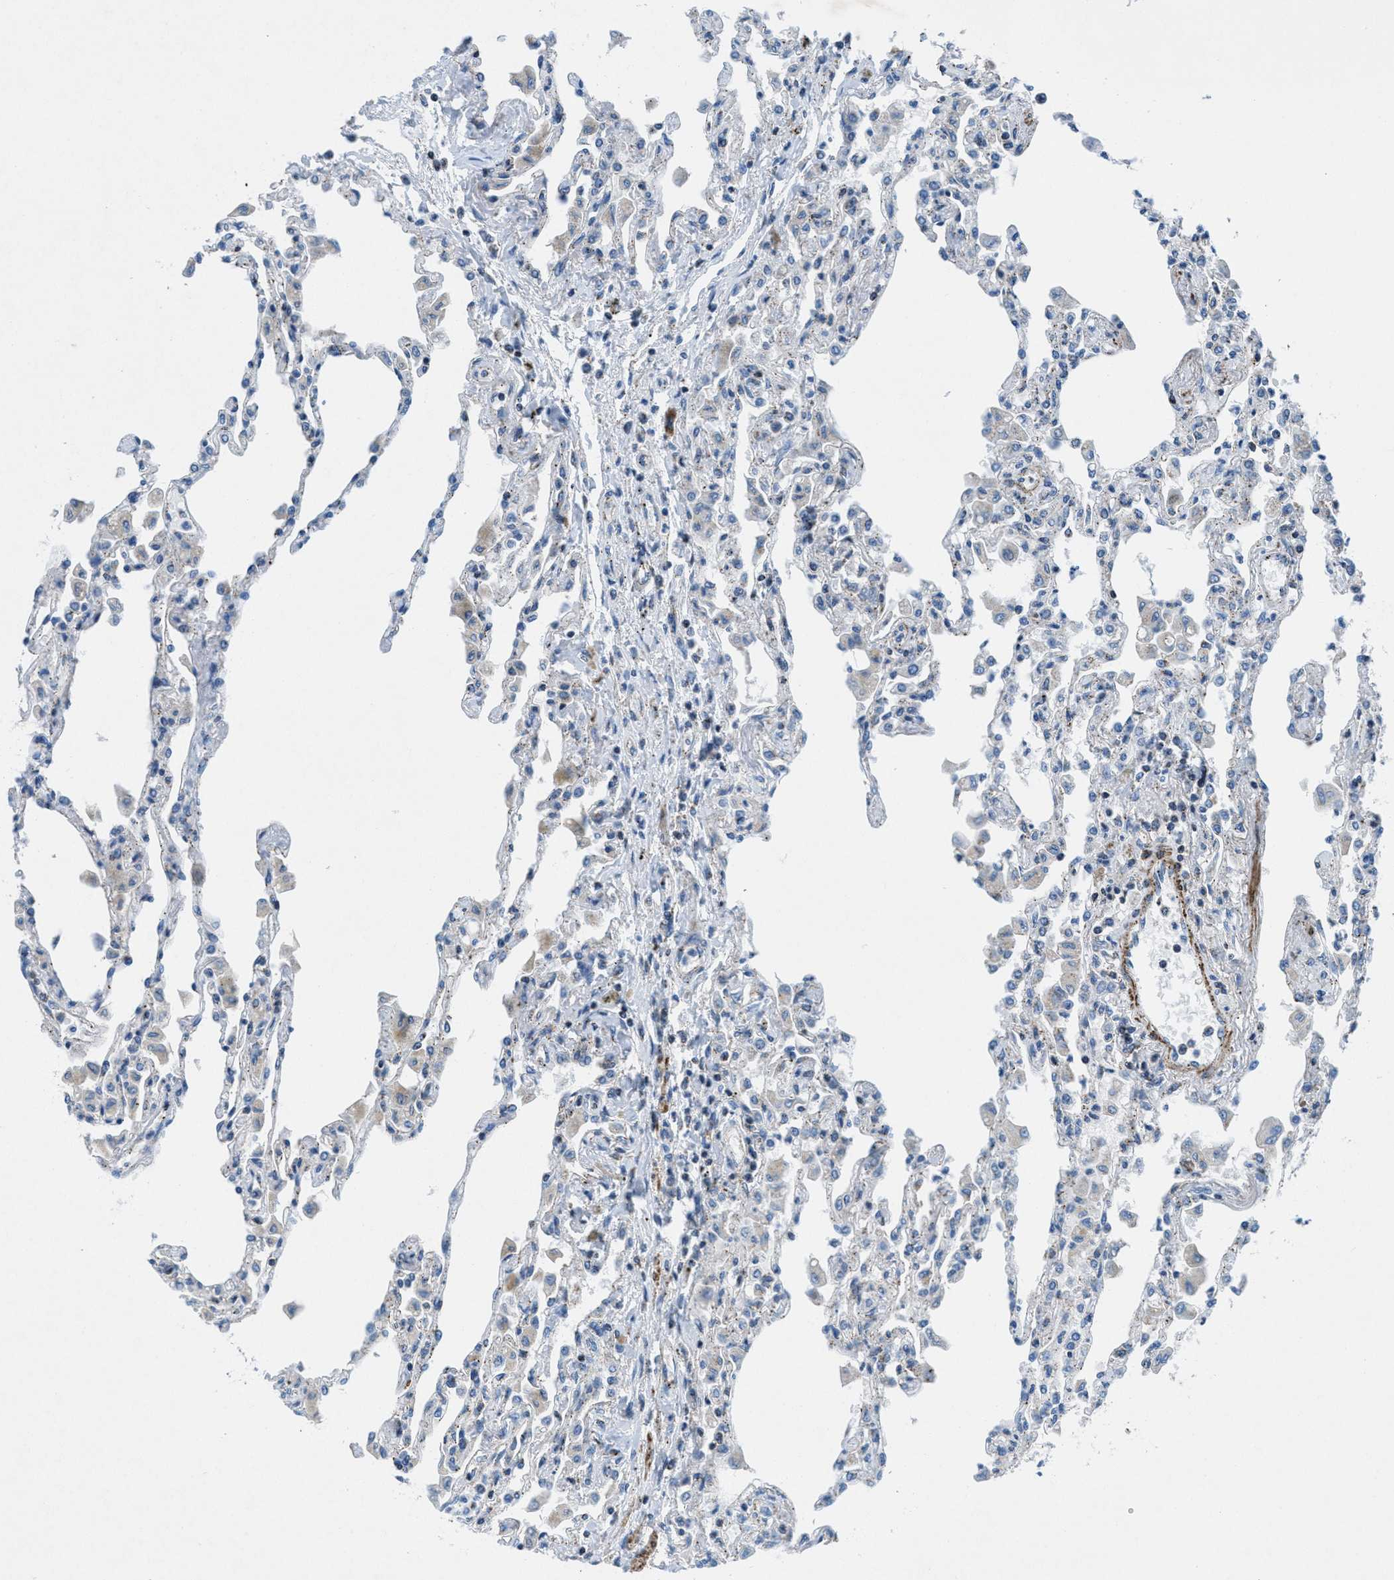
{"staining": {"intensity": "weak", "quantity": "<25%", "location": "cytoplasmic/membranous"}, "tissue": "lung", "cell_type": "Alveolar cells", "image_type": "normal", "snomed": [{"axis": "morphology", "description": "Normal tissue, NOS"}, {"axis": "topography", "description": "Bronchus"}, {"axis": "topography", "description": "Lung"}], "caption": "Human lung stained for a protein using immunohistochemistry reveals no staining in alveolar cells.", "gene": "MFSD13A", "patient": {"sex": "female", "age": 49}}